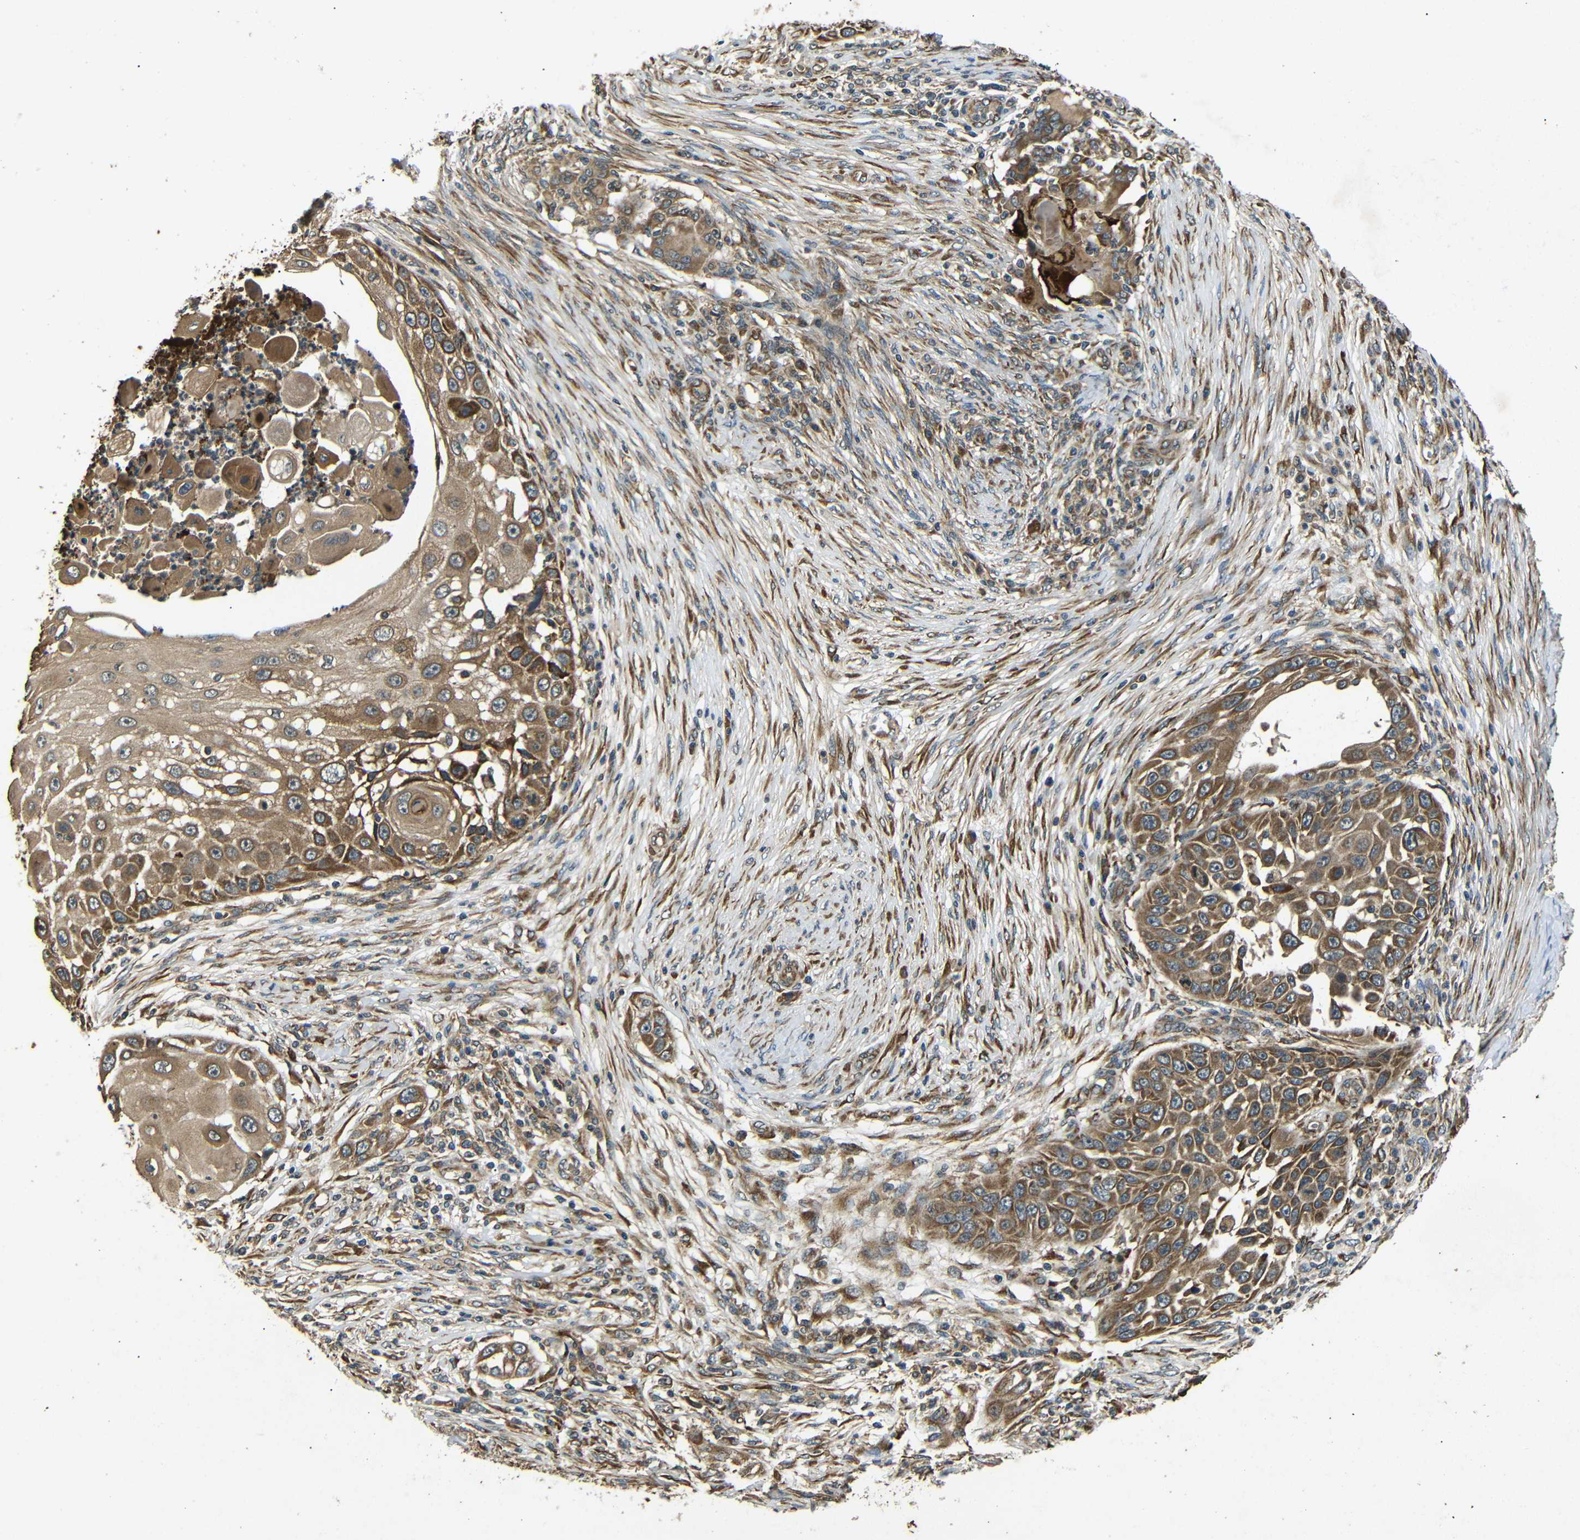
{"staining": {"intensity": "moderate", "quantity": ">75%", "location": "cytoplasmic/membranous"}, "tissue": "skin cancer", "cell_type": "Tumor cells", "image_type": "cancer", "snomed": [{"axis": "morphology", "description": "Squamous cell carcinoma, NOS"}, {"axis": "topography", "description": "Skin"}], "caption": "This micrograph displays skin squamous cell carcinoma stained with immunohistochemistry (IHC) to label a protein in brown. The cytoplasmic/membranous of tumor cells show moderate positivity for the protein. Nuclei are counter-stained blue.", "gene": "TRPC1", "patient": {"sex": "female", "age": 44}}